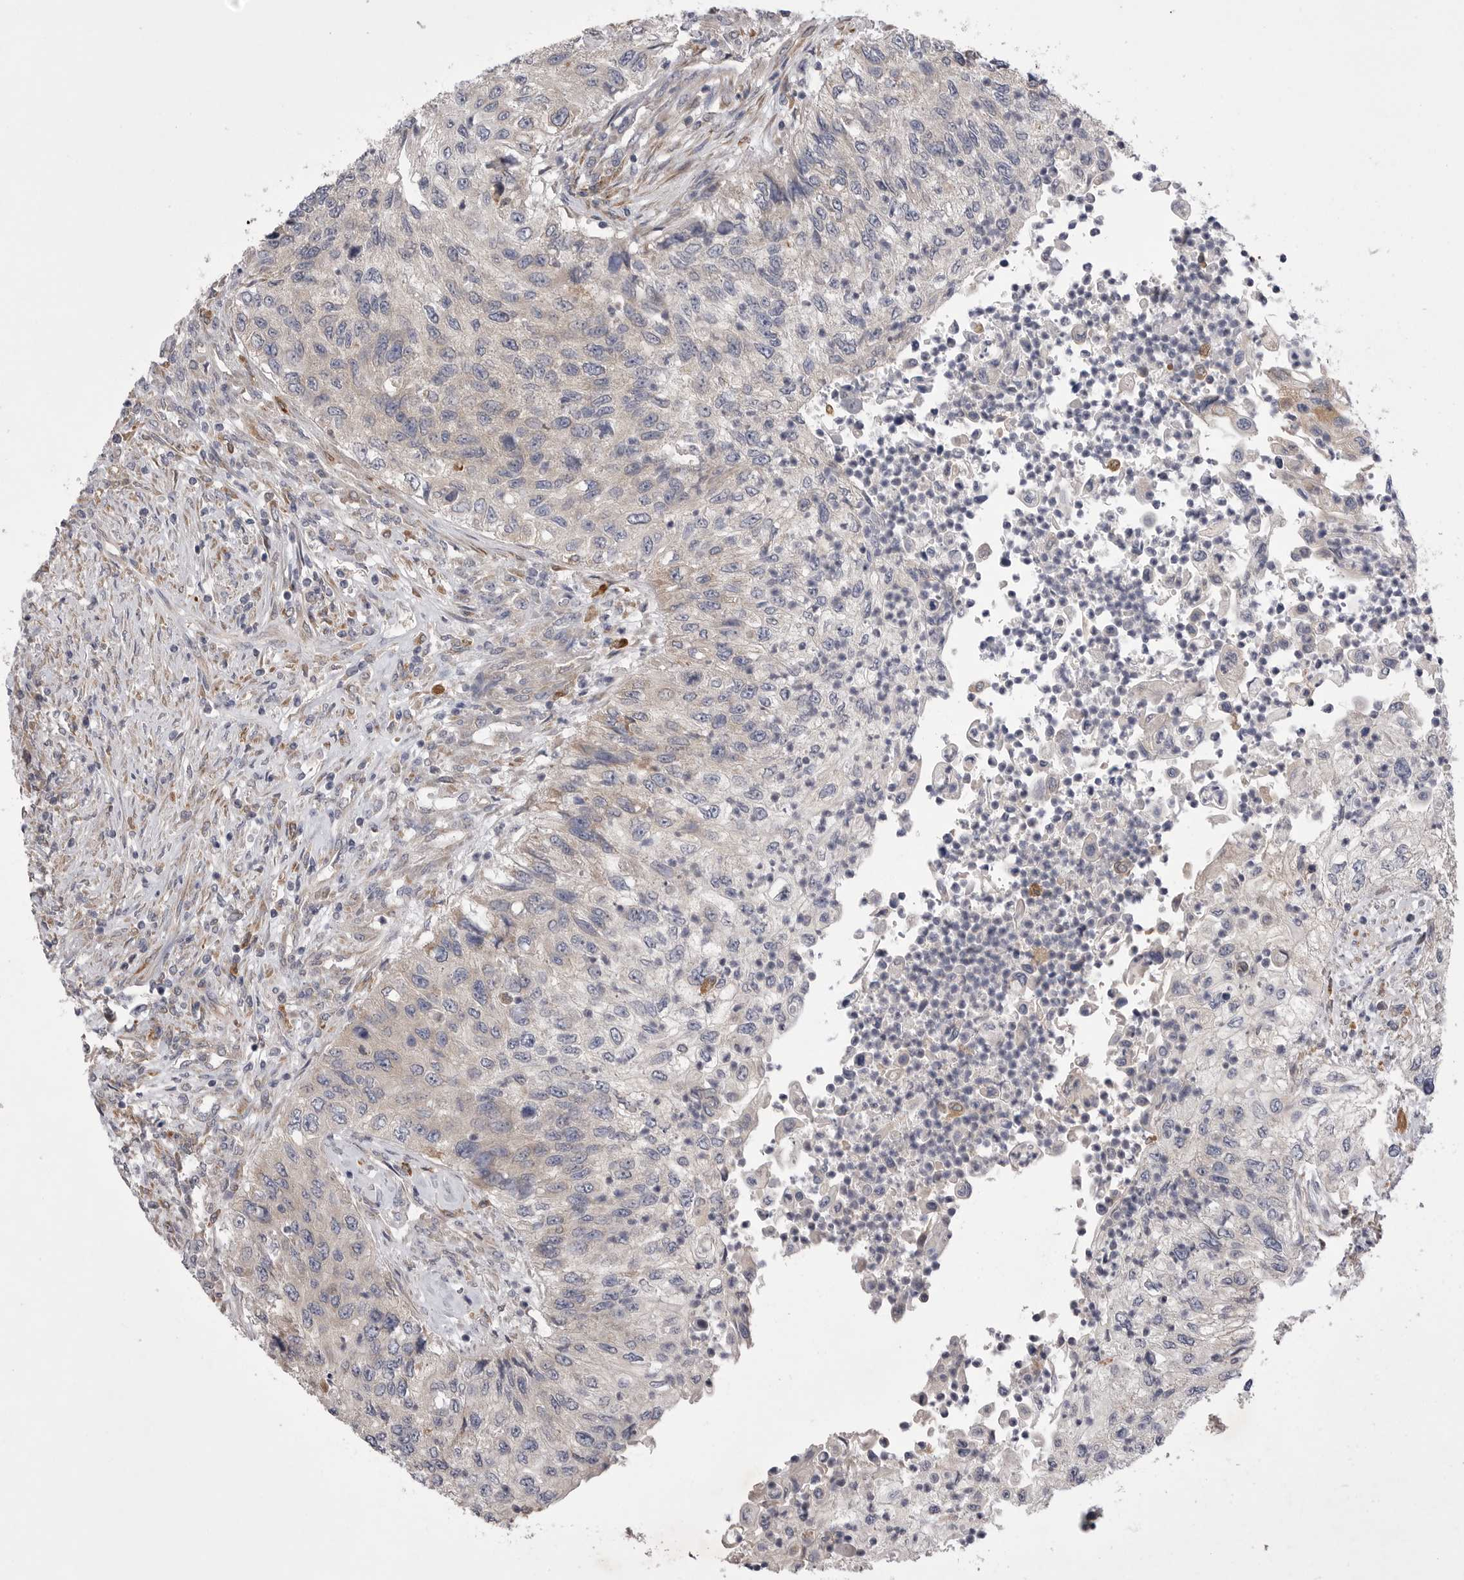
{"staining": {"intensity": "weak", "quantity": "<25%", "location": "cytoplasmic/membranous"}, "tissue": "urothelial cancer", "cell_type": "Tumor cells", "image_type": "cancer", "snomed": [{"axis": "morphology", "description": "Urothelial carcinoma, High grade"}, {"axis": "topography", "description": "Urinary bladder"}], "caption": "DAB (3,3'-diaminobenzidine) immunohistochemical staining of high-grade urothelial carcinoma demonstrates no significant expression in tumor cells.", "gene": "VAC14", "patient": {"sex": "female", "age": 60}}